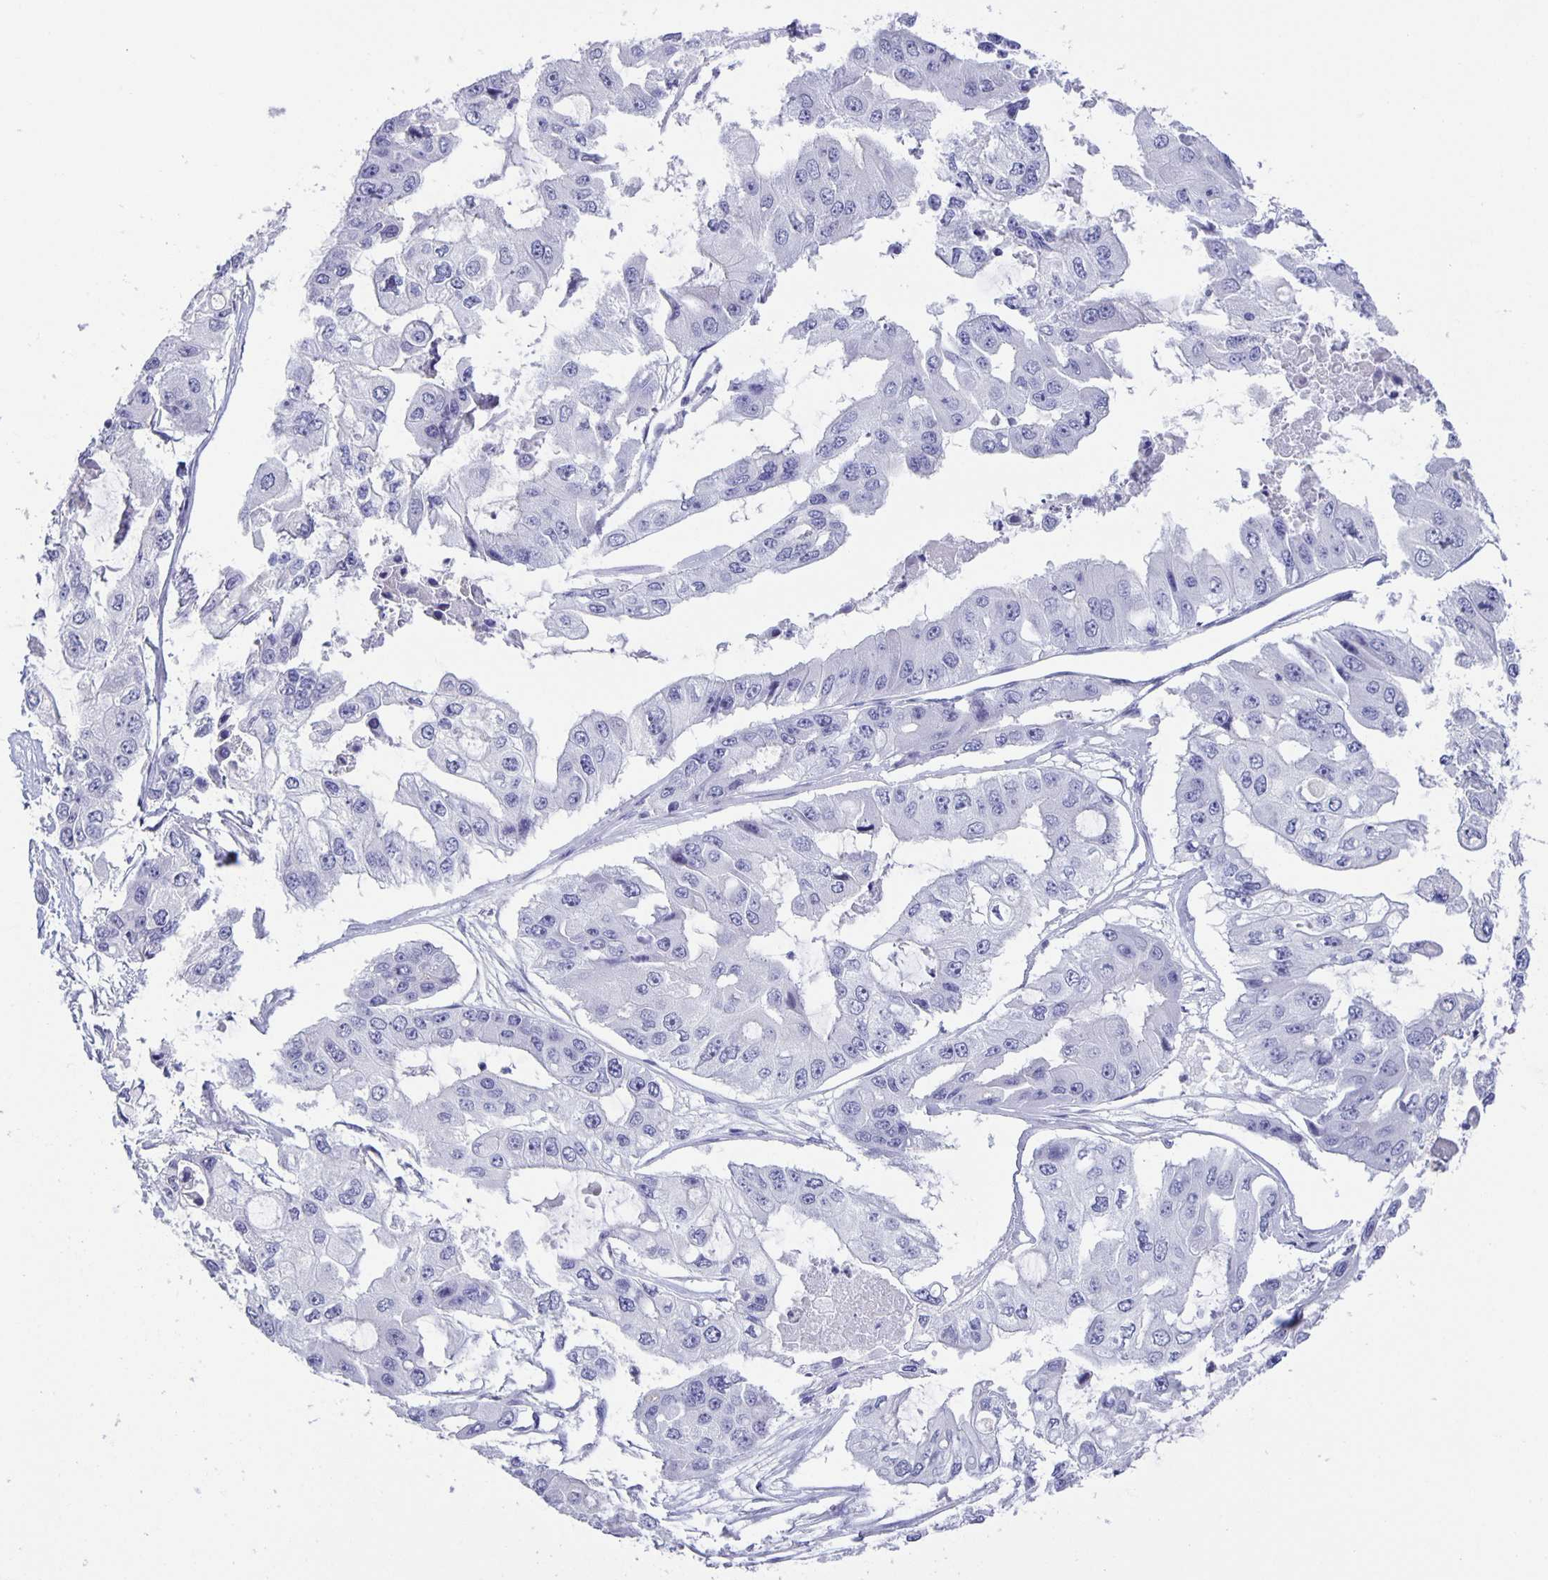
{"staining": {"intensity": "negative", "quantity": "none", "location": "none"}, "tissue": "ovarian cancer", "cell_type": "Tumor cells", "image_type": "cancer", "snomed": [{"axis": "morphology", "description": "Cystadenocarcinoma, serous, NOS"}, {"axis": "topography", "description": "Ovary"}], "caption": "A photomicrograph of ovarian cancer (serous cystadenocarcinoma) stained for a protein displays no brown staining in tumor cells.", "gene": "PHRF1", "patient": {"sex": "female", "age": 56}}